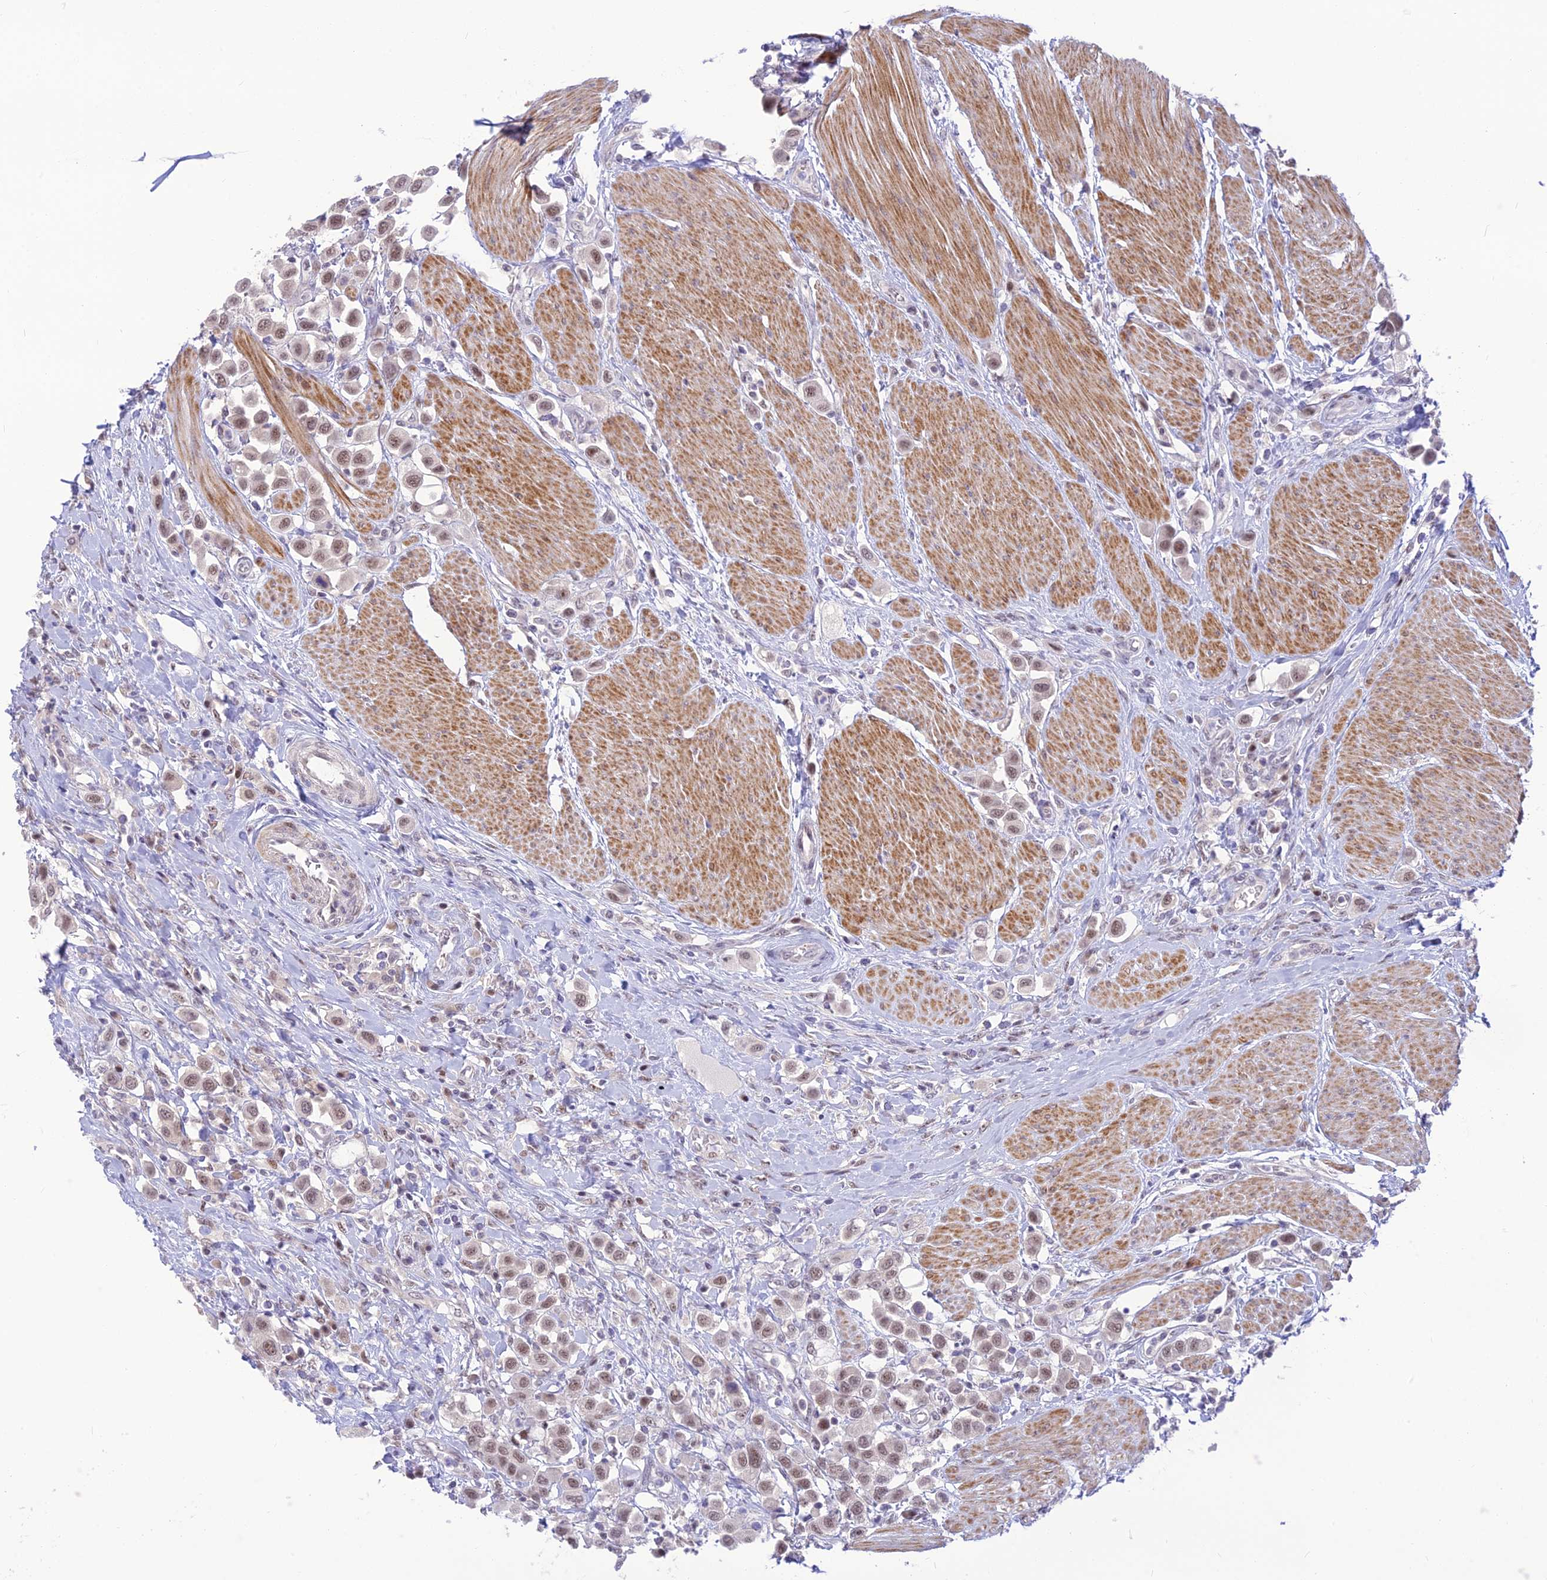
{"staining": {"intensity": "weak", "quantity": ">75%", "location": "nuclear"}, "tissue": "urothelial cancer", "cell_type": "Tumor cells", "image_type": "cancer", "snomed": [{"axis": "morphology", "description": "Urothelial carcinoma, High grade"}, {"axis": "topography", "description": "Urinary bladder"}], "caption": "A micrograph of urothelial carcinoma (high-grade) stained for a protein exhibits weak nuclear brown staining in tumor cells. (IHC, brightfield microscopy, high magnification).", "gene": "ASPDH", "patient": {"sex": "male", "age": 50}}